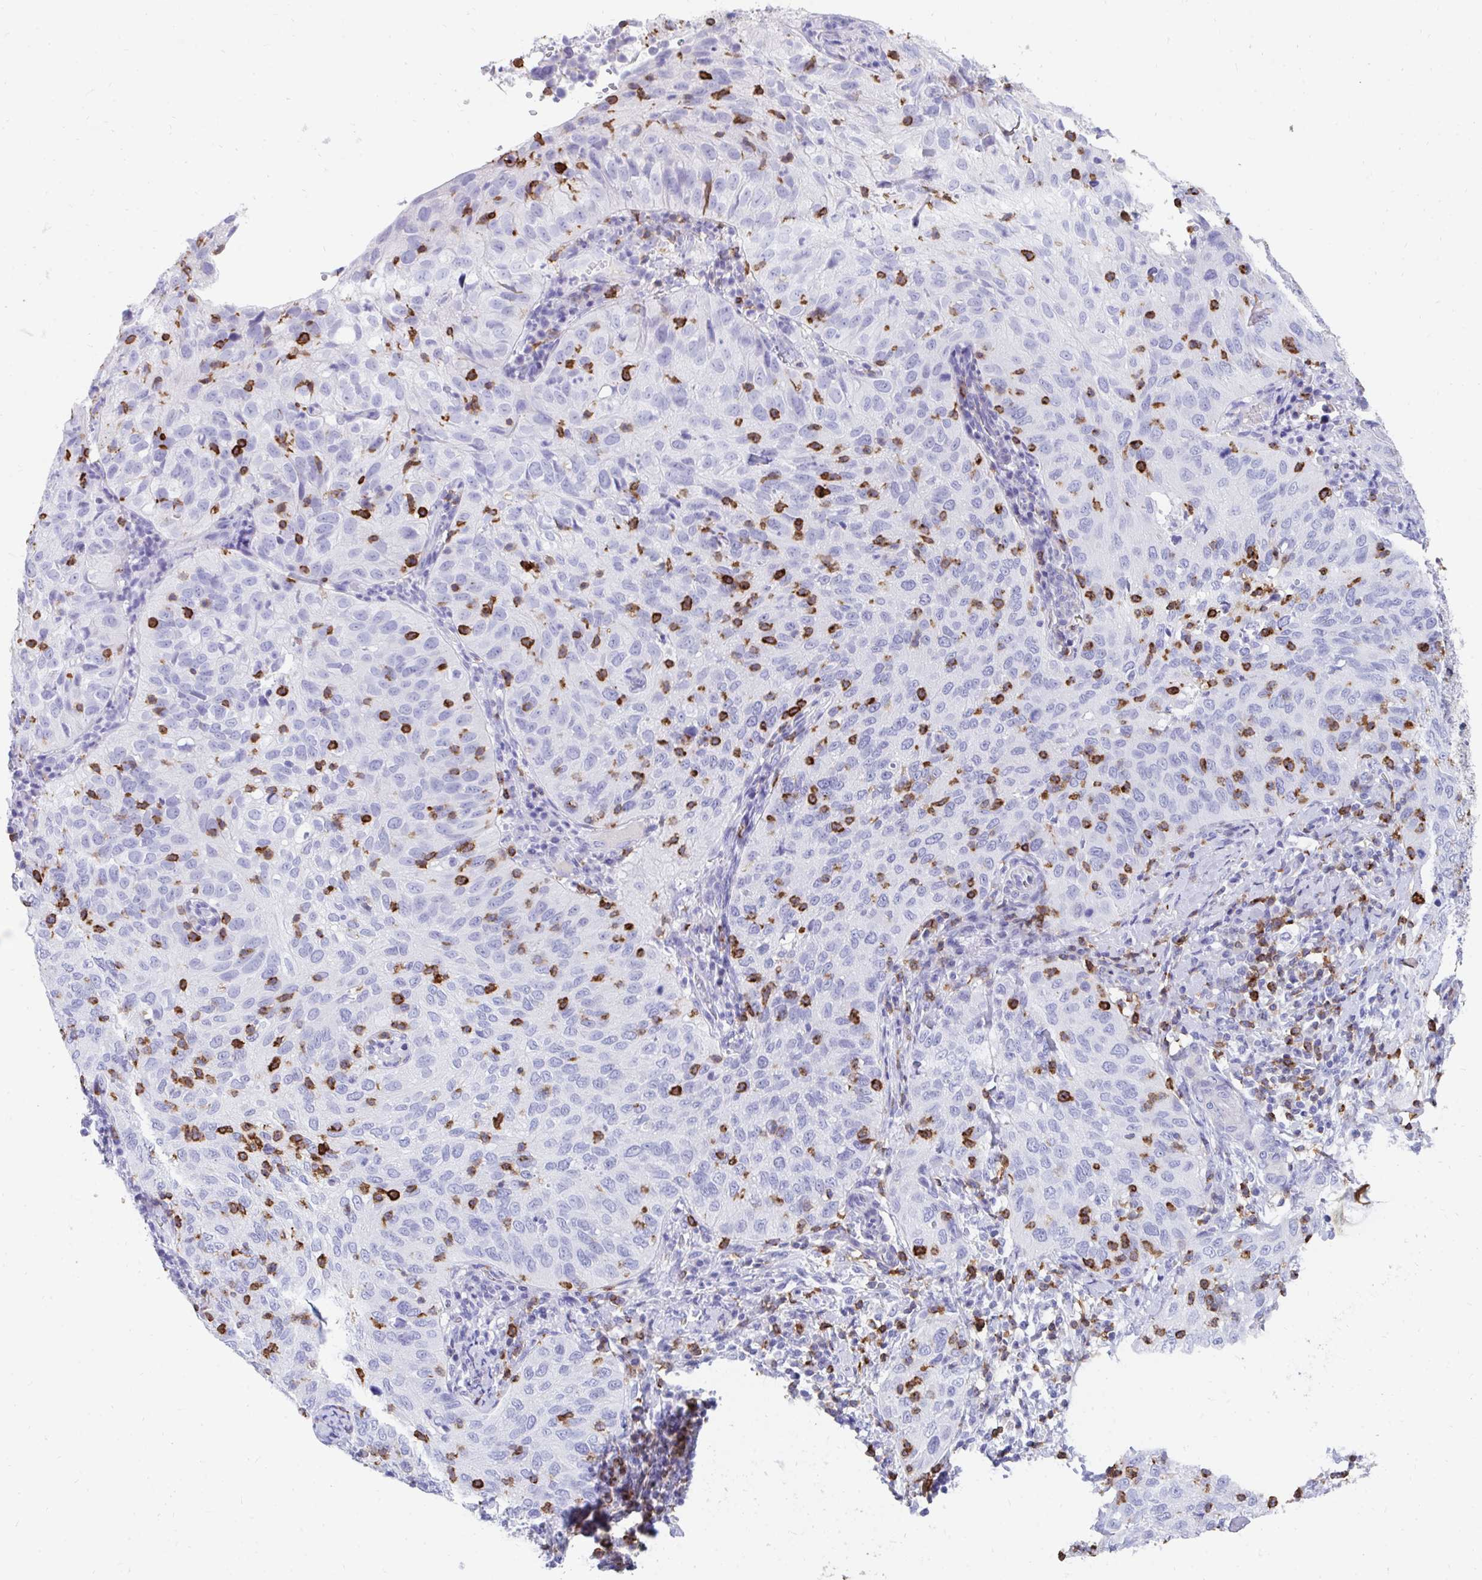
{"staining": {"intensity": "negative", "quantity": "none", "location": "none"}, "tissue": "cervical cancer", "cell_type": "Tumor cells", "image_type": "cancer", "snomed": [{"axis": "morphology", "description": "Squamous cell carcinoma, NOS"}, {"axis": "topography", "description": "Cervix"}], "caption": "Tumor cells are negative for protein expression in human cervical squamous cell carcinoma.", "gene": "CD7", "patient": {"sex": "female", "age": 52}}